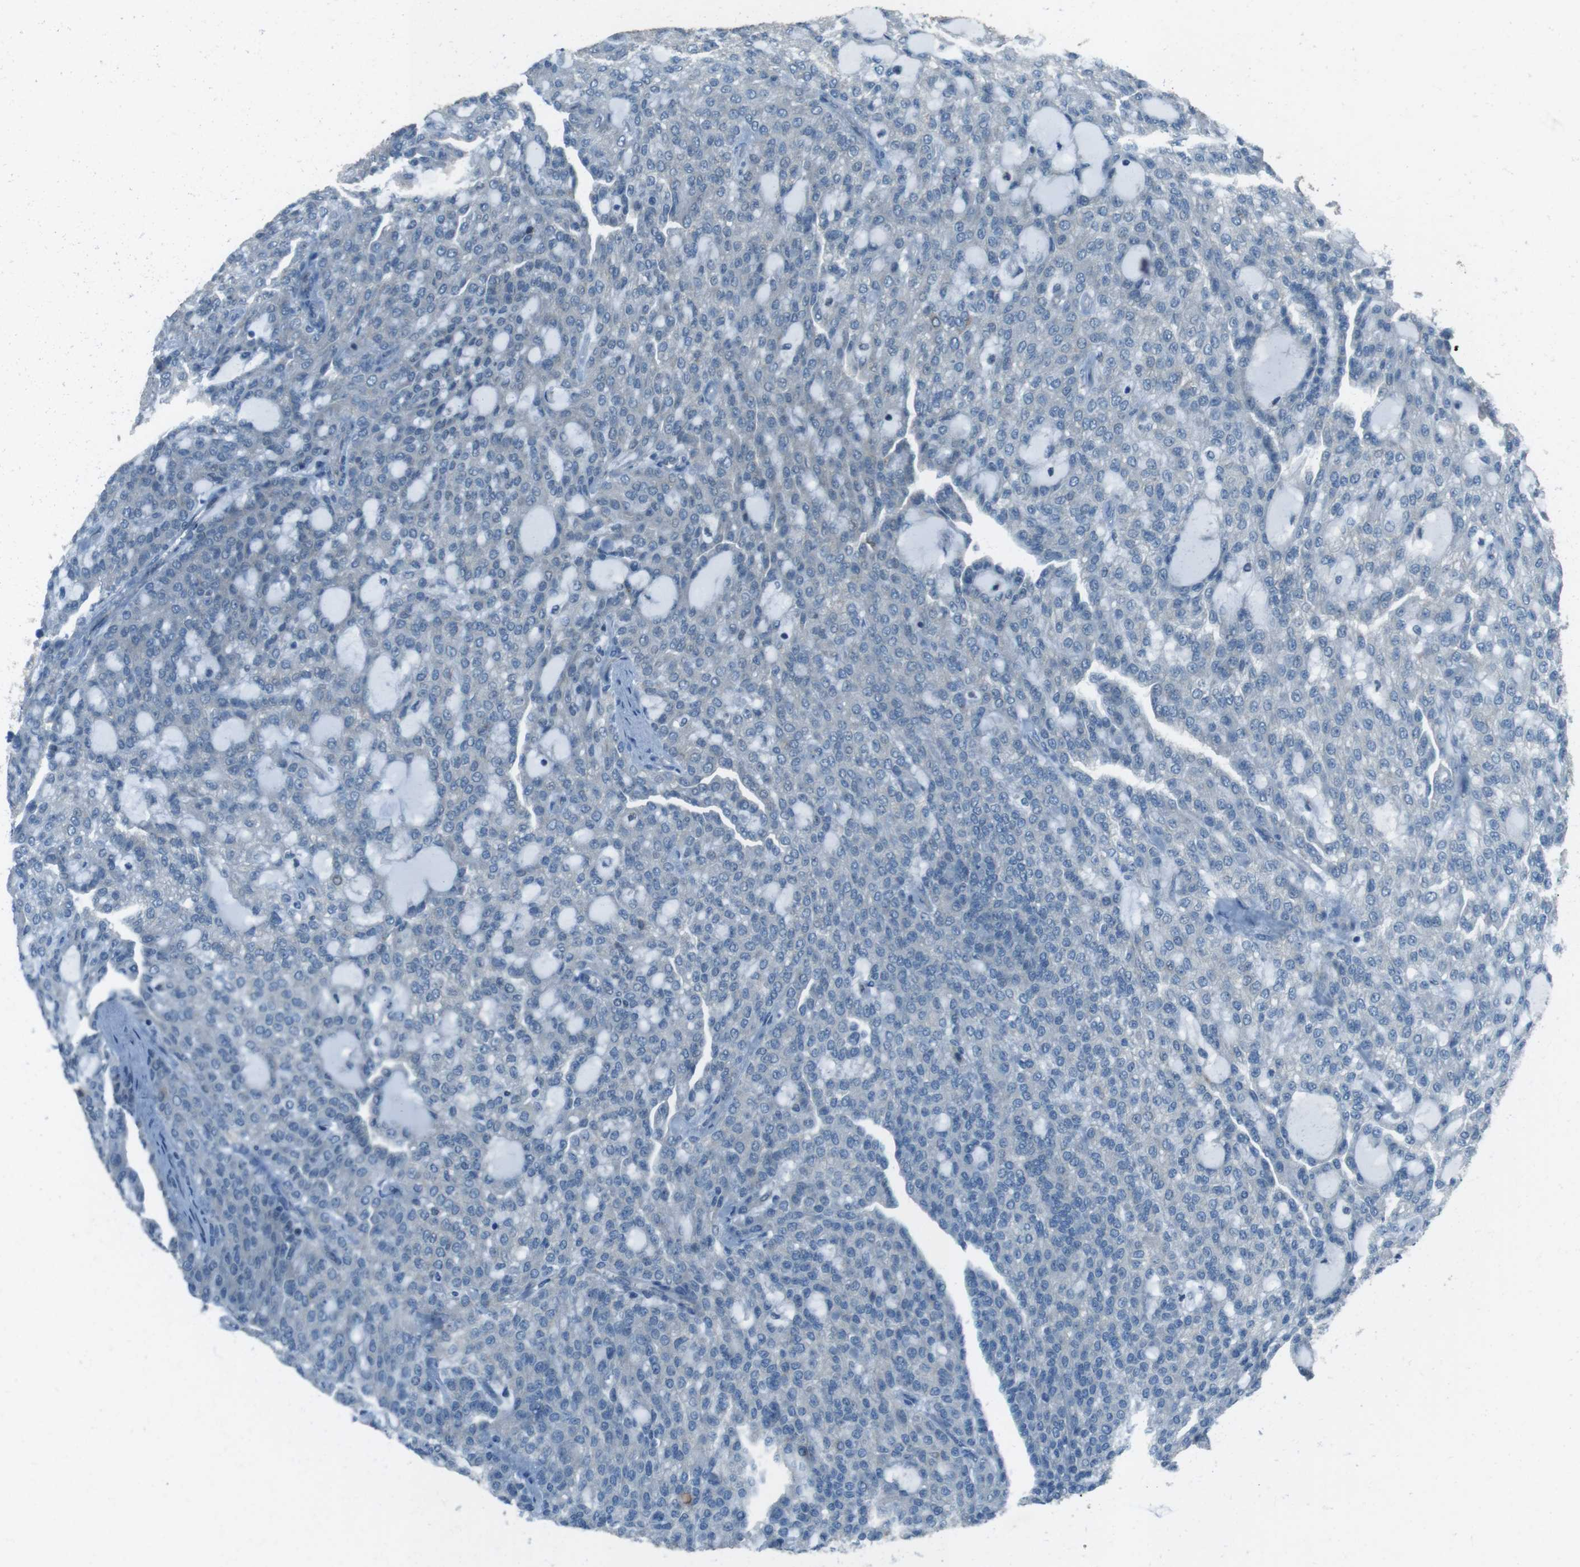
{"staining": {"intensity": "negative", "quantity": "none", "location": "none"}, "tissue": "renal cancer", "cell_type": "Tumor cells", "image_type": "cancer", "snomed": [{"axis": "morphology", "description": "Adenocarcinoma, NOS"}, {"axis": "topography", "description": "Kidney"}], "caption": "Immunohistochemical staining of renal cancer (adenocarcinoma) reveals no significant expression in tumor cells.", "gene": "MFAP3", "patient": {"sex": "male", "age": 63}}